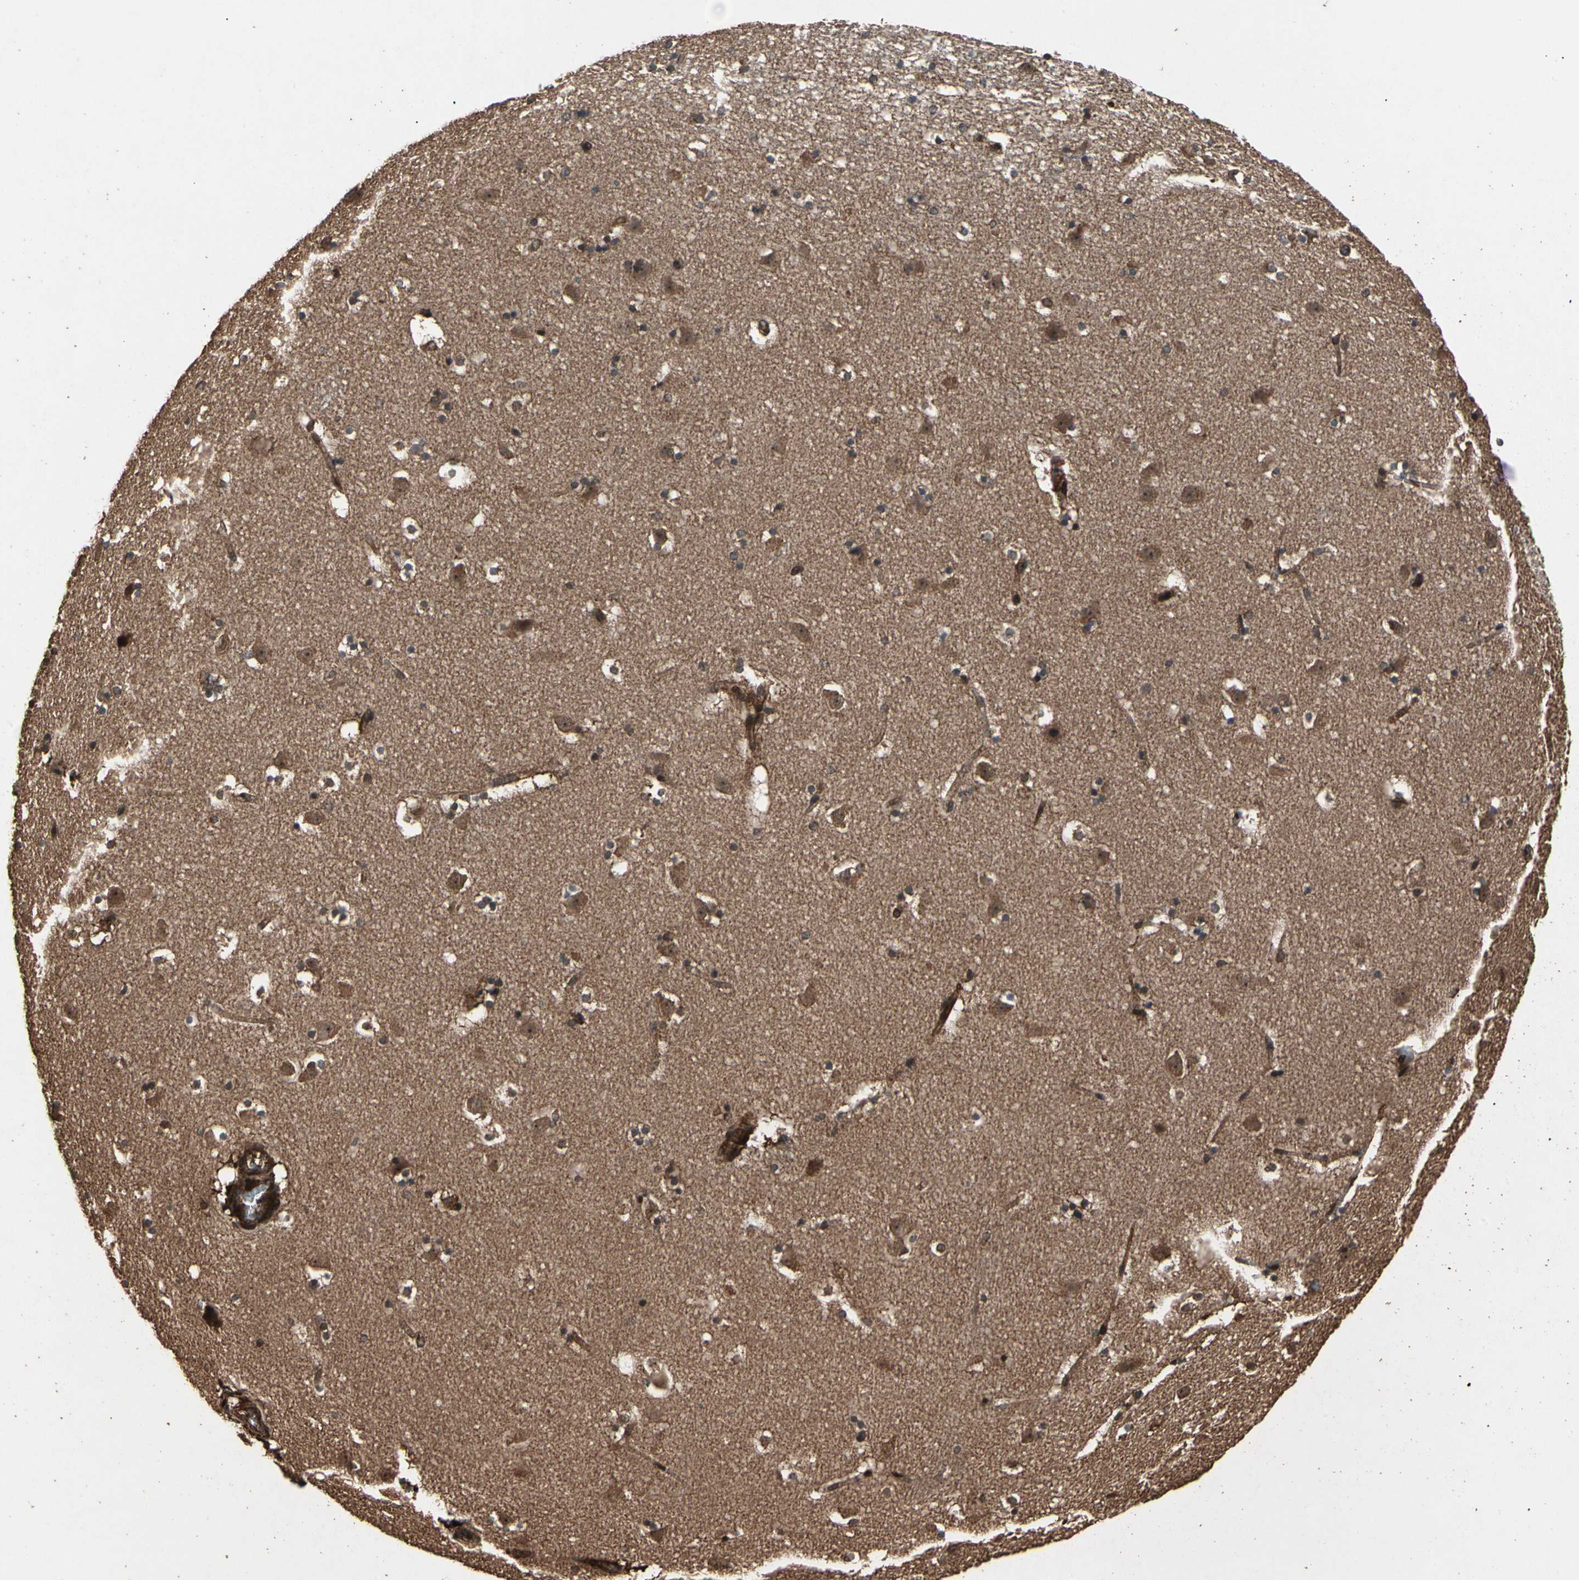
{"staining": {"intensity": "strong", "quantity": ">75%", "location": "cytoplasmic/membranous,nuclear"}, "tissue": "caudate", "cell_type": "Glial cells", "image_type": "normal", "snomed": [{"axis": "morphology", "description": "Normal tissue, NOS"}, {"axis": "topography", "description": "Lateral ventricle wall"}], "caption": "Unremarkable caudate was stained to show a protein in brown. There is high levels of strong cytoplasmic/membranous,nuclear staining in about >75% of glial cells.", "gene": "AGBL2", "patient": {"sex": "male", "age": 45}}